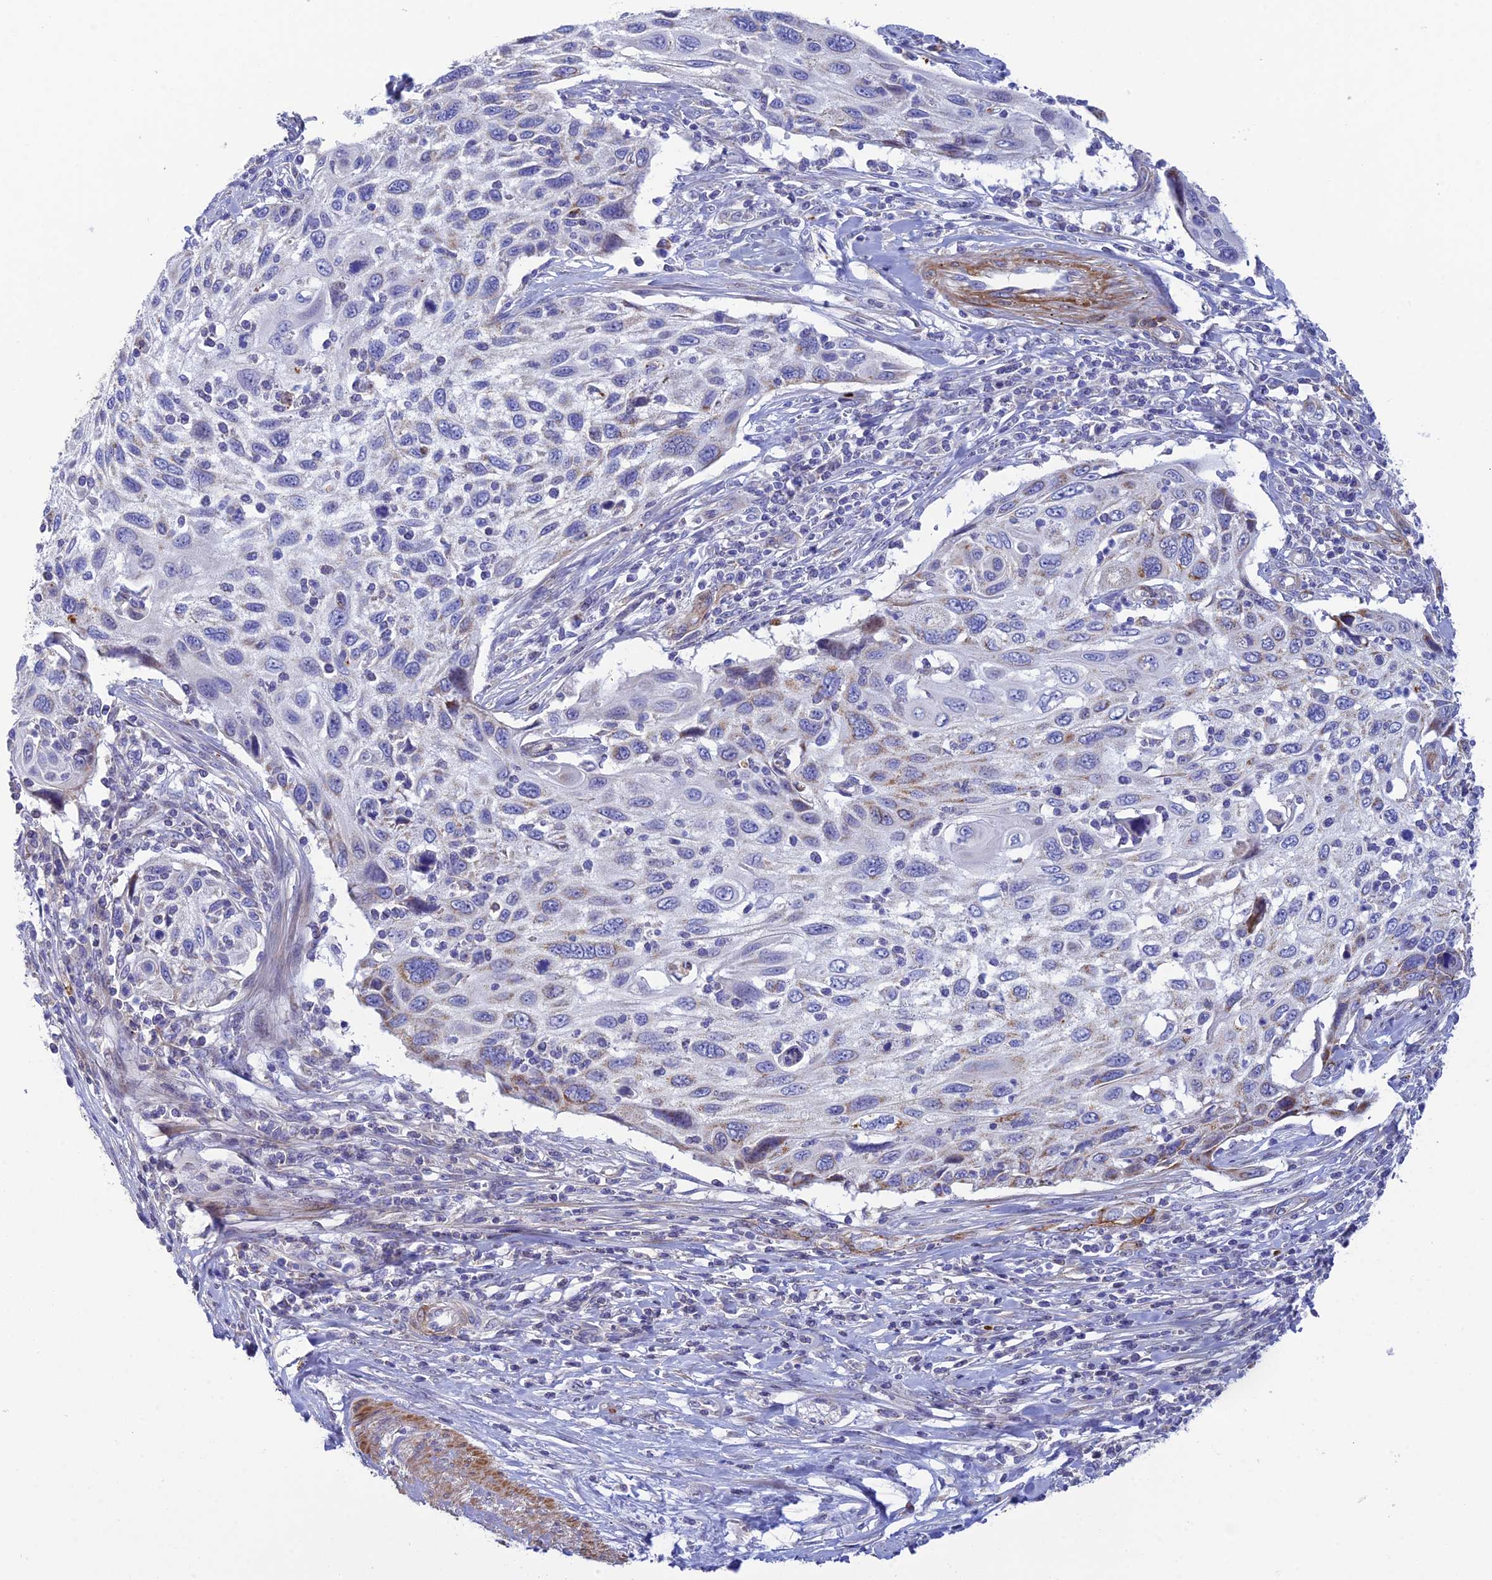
{"staining": {"intensity": "negative", "quantity": "none", "location": "none"}, "tissue": "cervical cancer", "cell_type": "Tumor cells", "image_type": "cancer", "snomed": [{"axis": "morphology", "description": "Squamous cell carcinoma, NOS"}, {"axis": "topography", "description": "Cervix"}], "caption": "This histopathology image is of cervical cancer (squamous cell carcinoma) stained with IHC to label a protein in brown with the nuclei are counter-stained blue. There is no expression in tumor cells.", "gene": "CSPG4", "patient": {"sex": "female", "age": 70}}